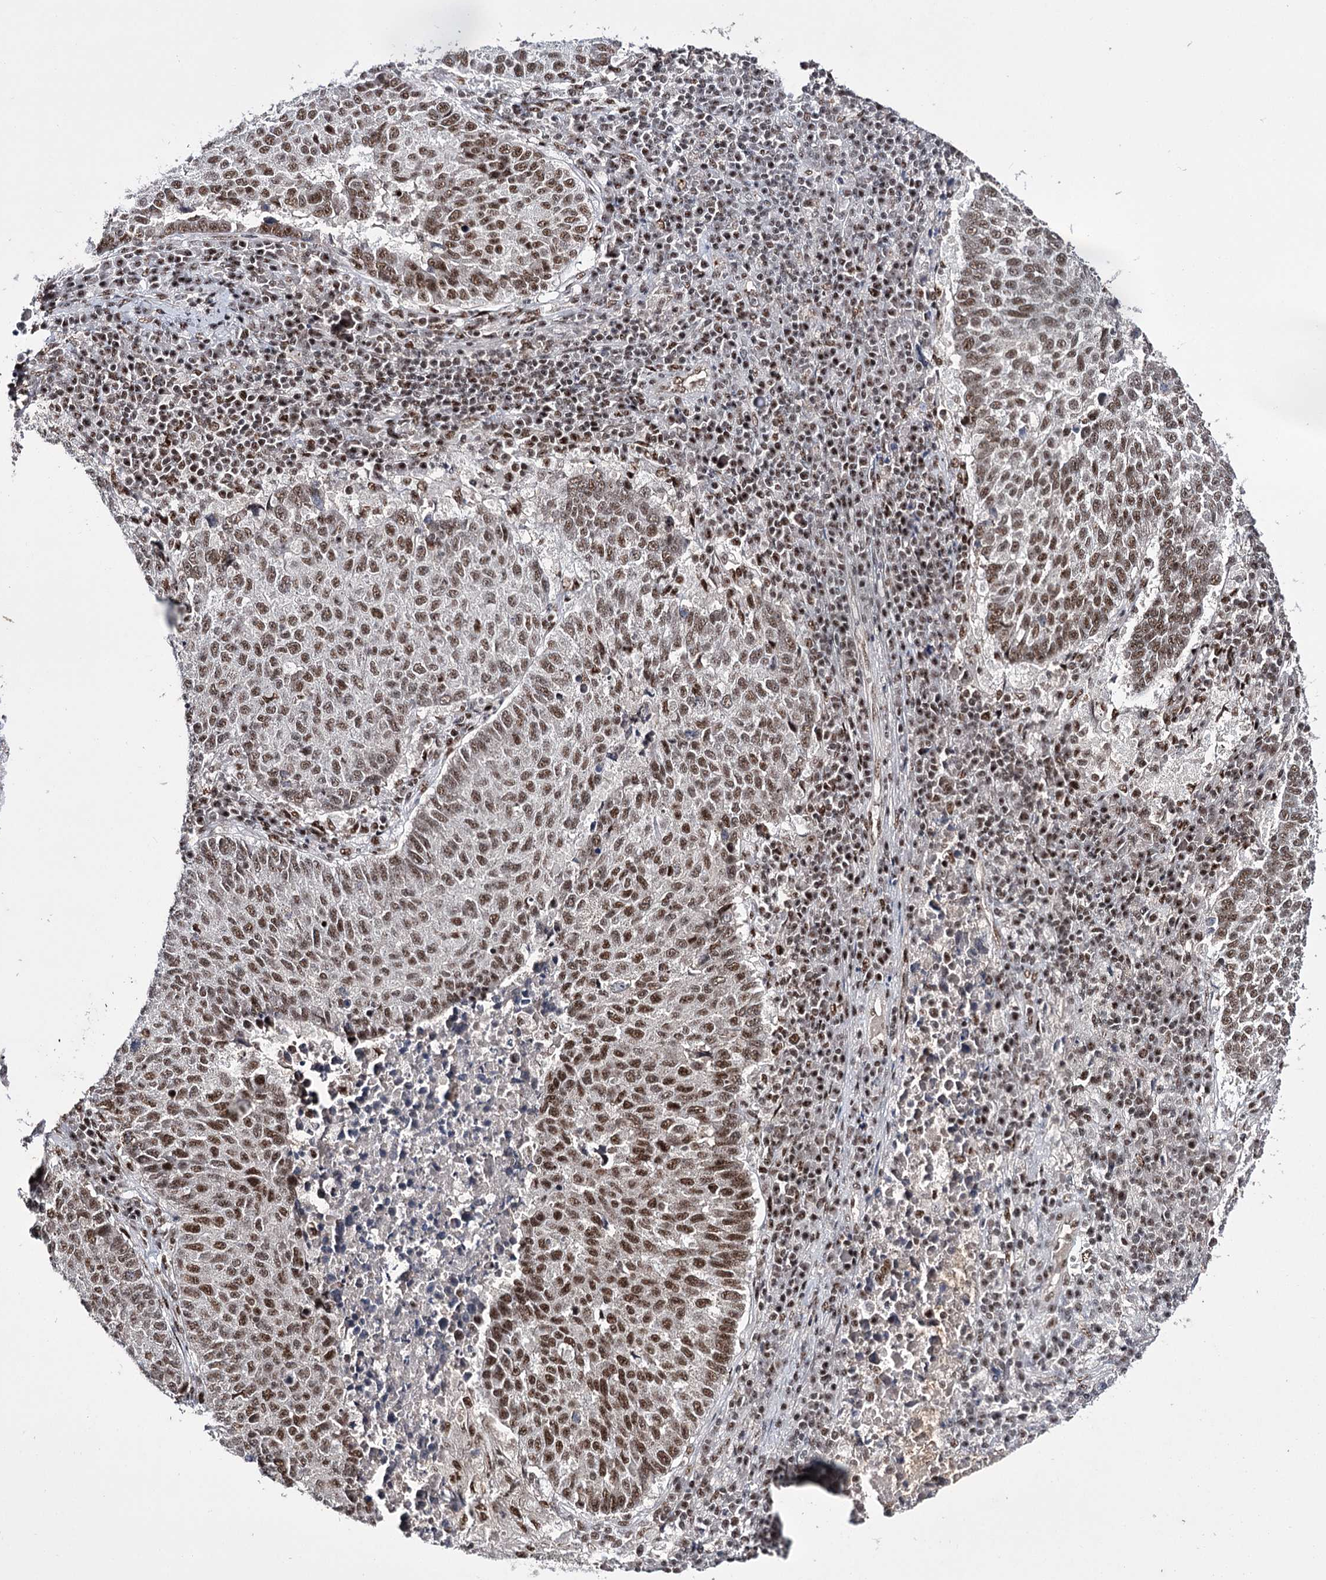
{"staining": {"intensity": "moderate", "quantity": ">75%", "location": "nuclear"}, "tissue": "lung cancer", "cell_type": "Tumor cells", "image_type": "cancer", "snomed": [{"axis": "morphology", "description": "Squamous cell carcinoma, NOS"}, {"axis": "topography", "description": "Lung"}], "caption": "DAB (3,3'-diaminobenzidine) immunohistochemical staining of human lung squamous cell carcinoma shows moderate nuclear protein expression in about >75% of tumor cells. (brown staining indicates protein expression, while blue staining denotes nuclei).", "gene": "PRPF40A", "patient": {"sex": "male", "age": 73}}